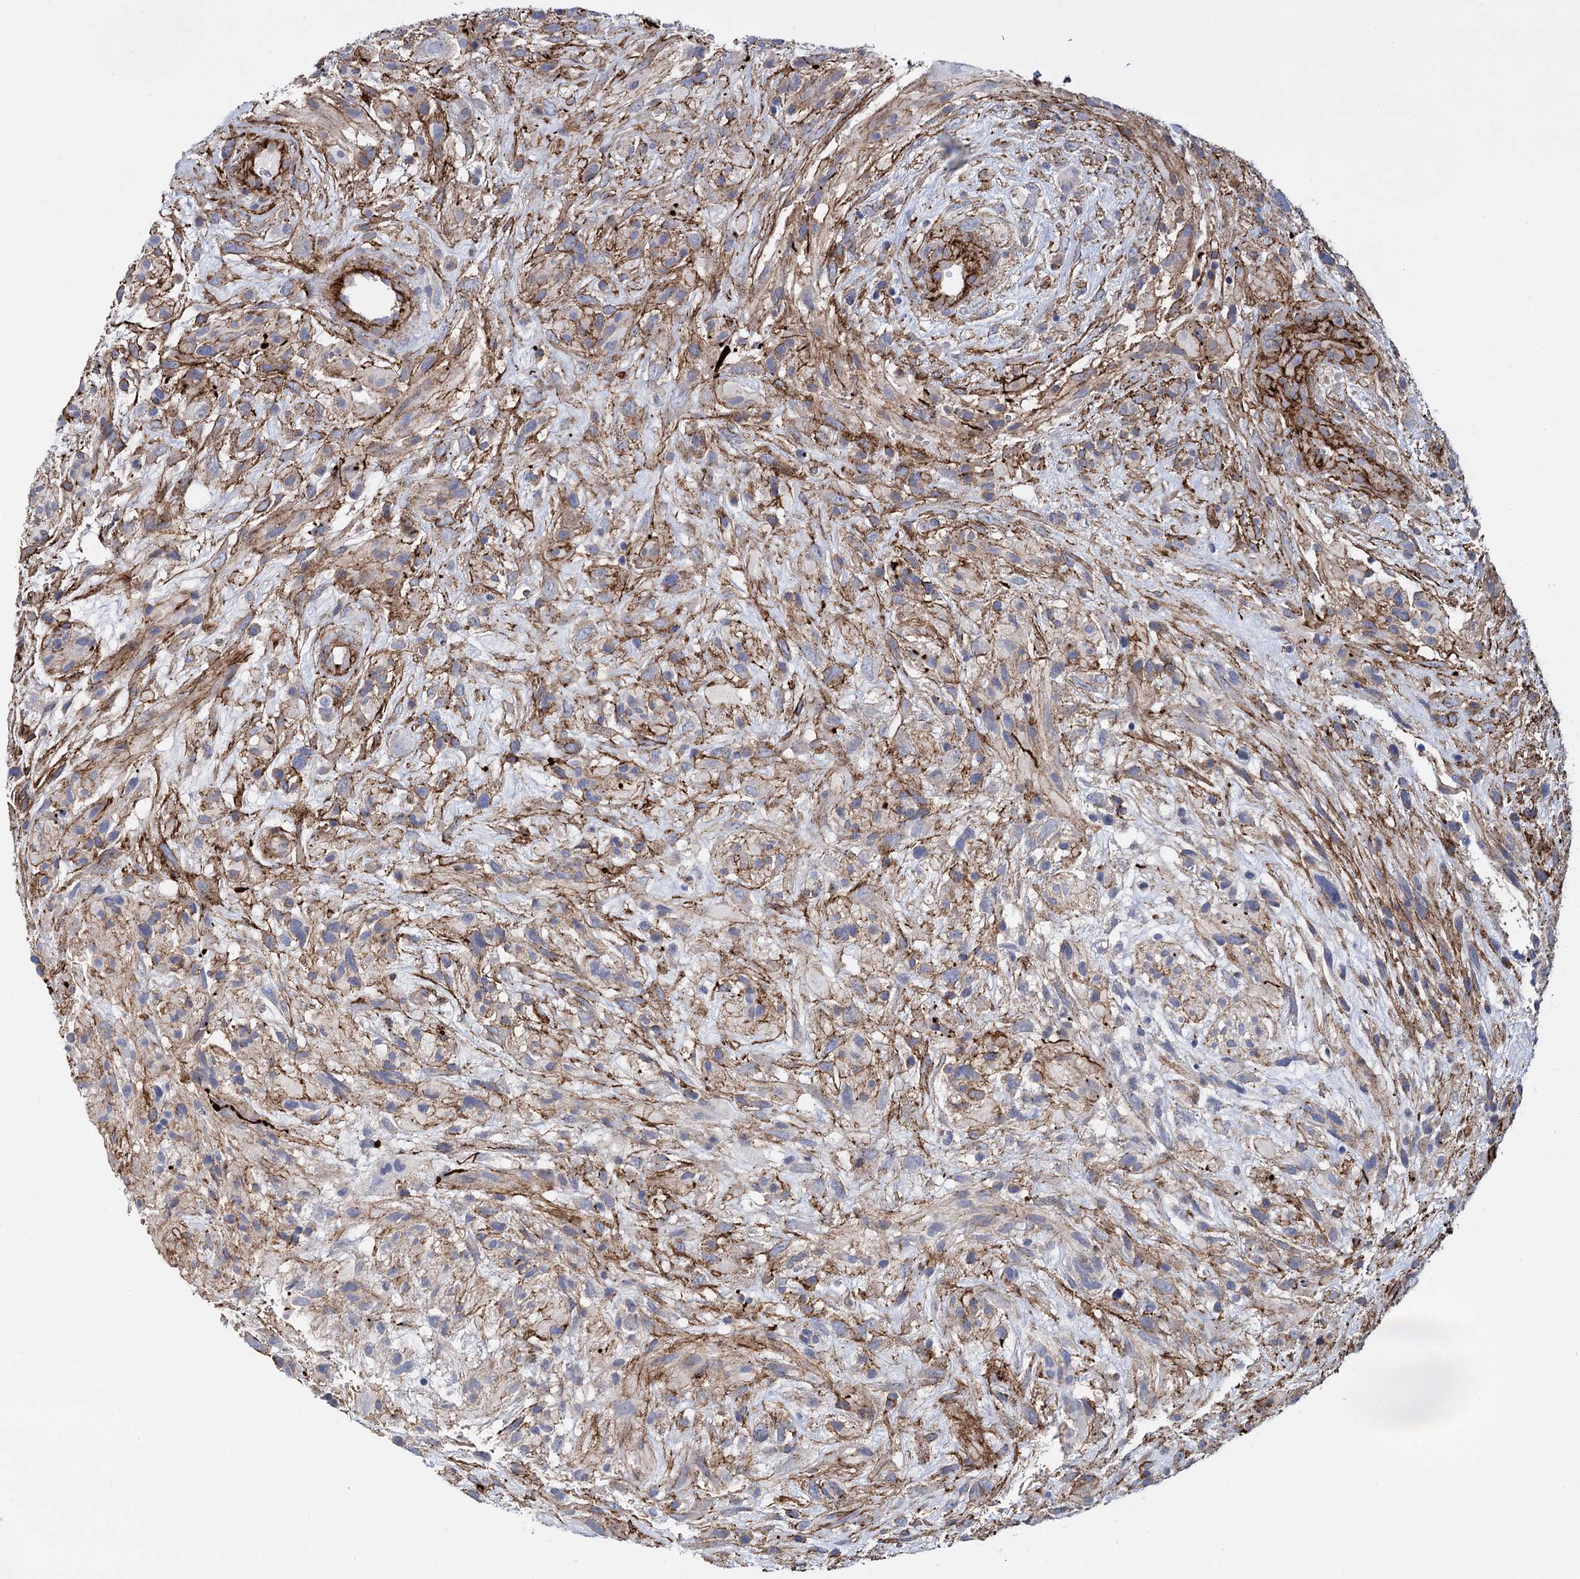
{"staining": {"intensity": "moderate", "quantity": "<25%", "location": "cytoplasmic/membranous"}, "tissue": "glioma", "cell_type": "Tumor cells", "image_type": "cancer", "snomed": [{"axis": "morphology", "description": "Glioma, malignant, High grade"}, {"axis": "topography", "description": "Brain"}], "caption": "An image of glioma stained for a protein exhibits moderate cytoplasmic/membranous brown staining in tumor cells.", "gene": "SNCG", "patient": {"sex": "male", "age": 61}}